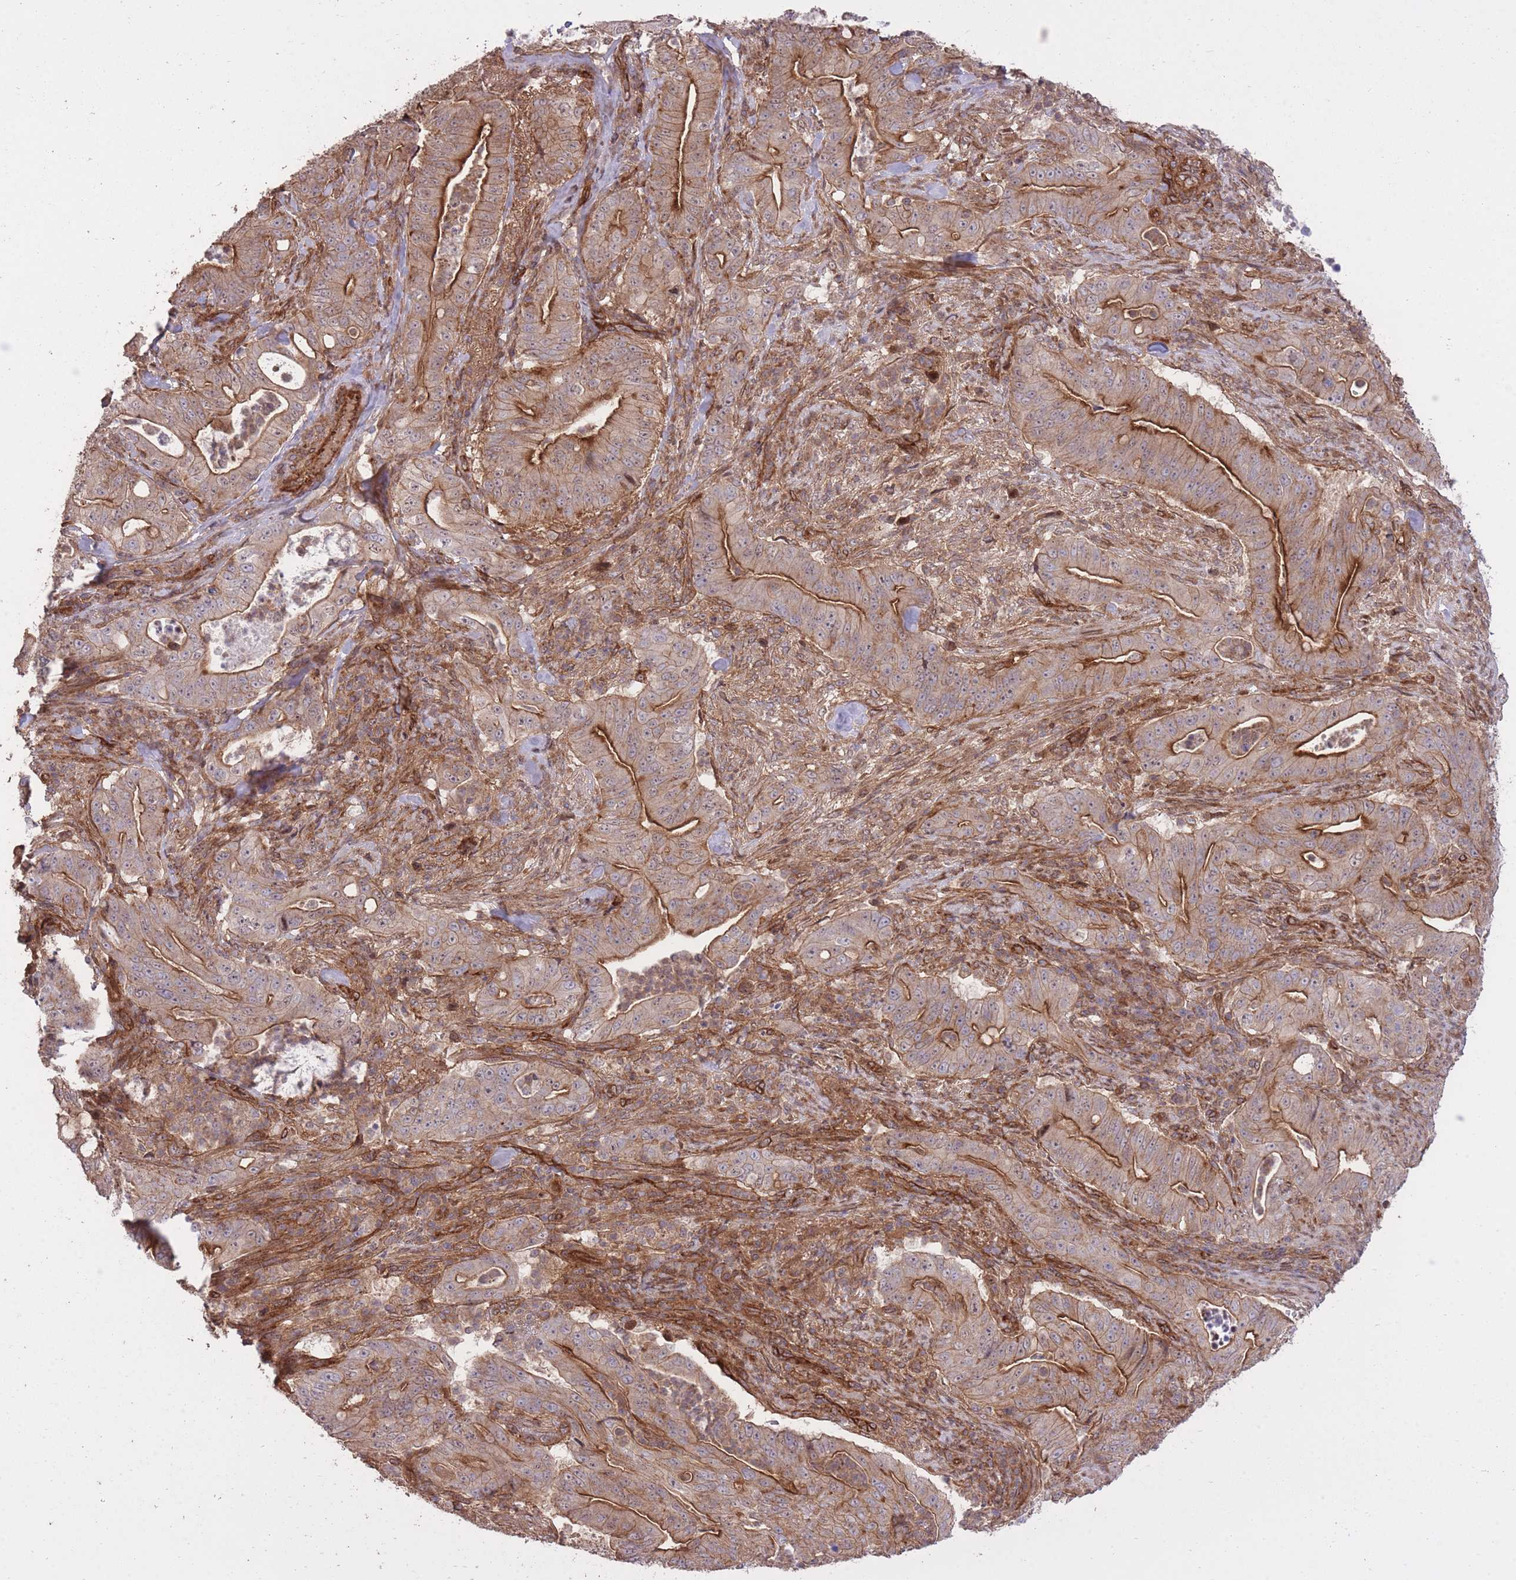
{"staining": {"intensity": "strong", "quantity": "25%-75%", "location": "cytoplasmic/membranous"}, "tissue": "pancreatic cancer", "cell_type": "Tumor cells", "image_type": "cancer", "snomed": [{"axis": "morphology", "description": "Adenocarcinoma, NOS"}, {"axis": "topography", "description": "Pancreas"}], "caption": "Immunohistochemistry (DAB (3,3'-diaminobenzidine)) staining of pancreatic adenocarcinoma shows strong cytoplasmic/membranous protein positivity in approximately 25%-75% of tumor cells. (DAB IHC, brown staining for protein, blue staining for nuclei).", "gene": "PLD1", "patient": {"sex": "male", "age": 71}}